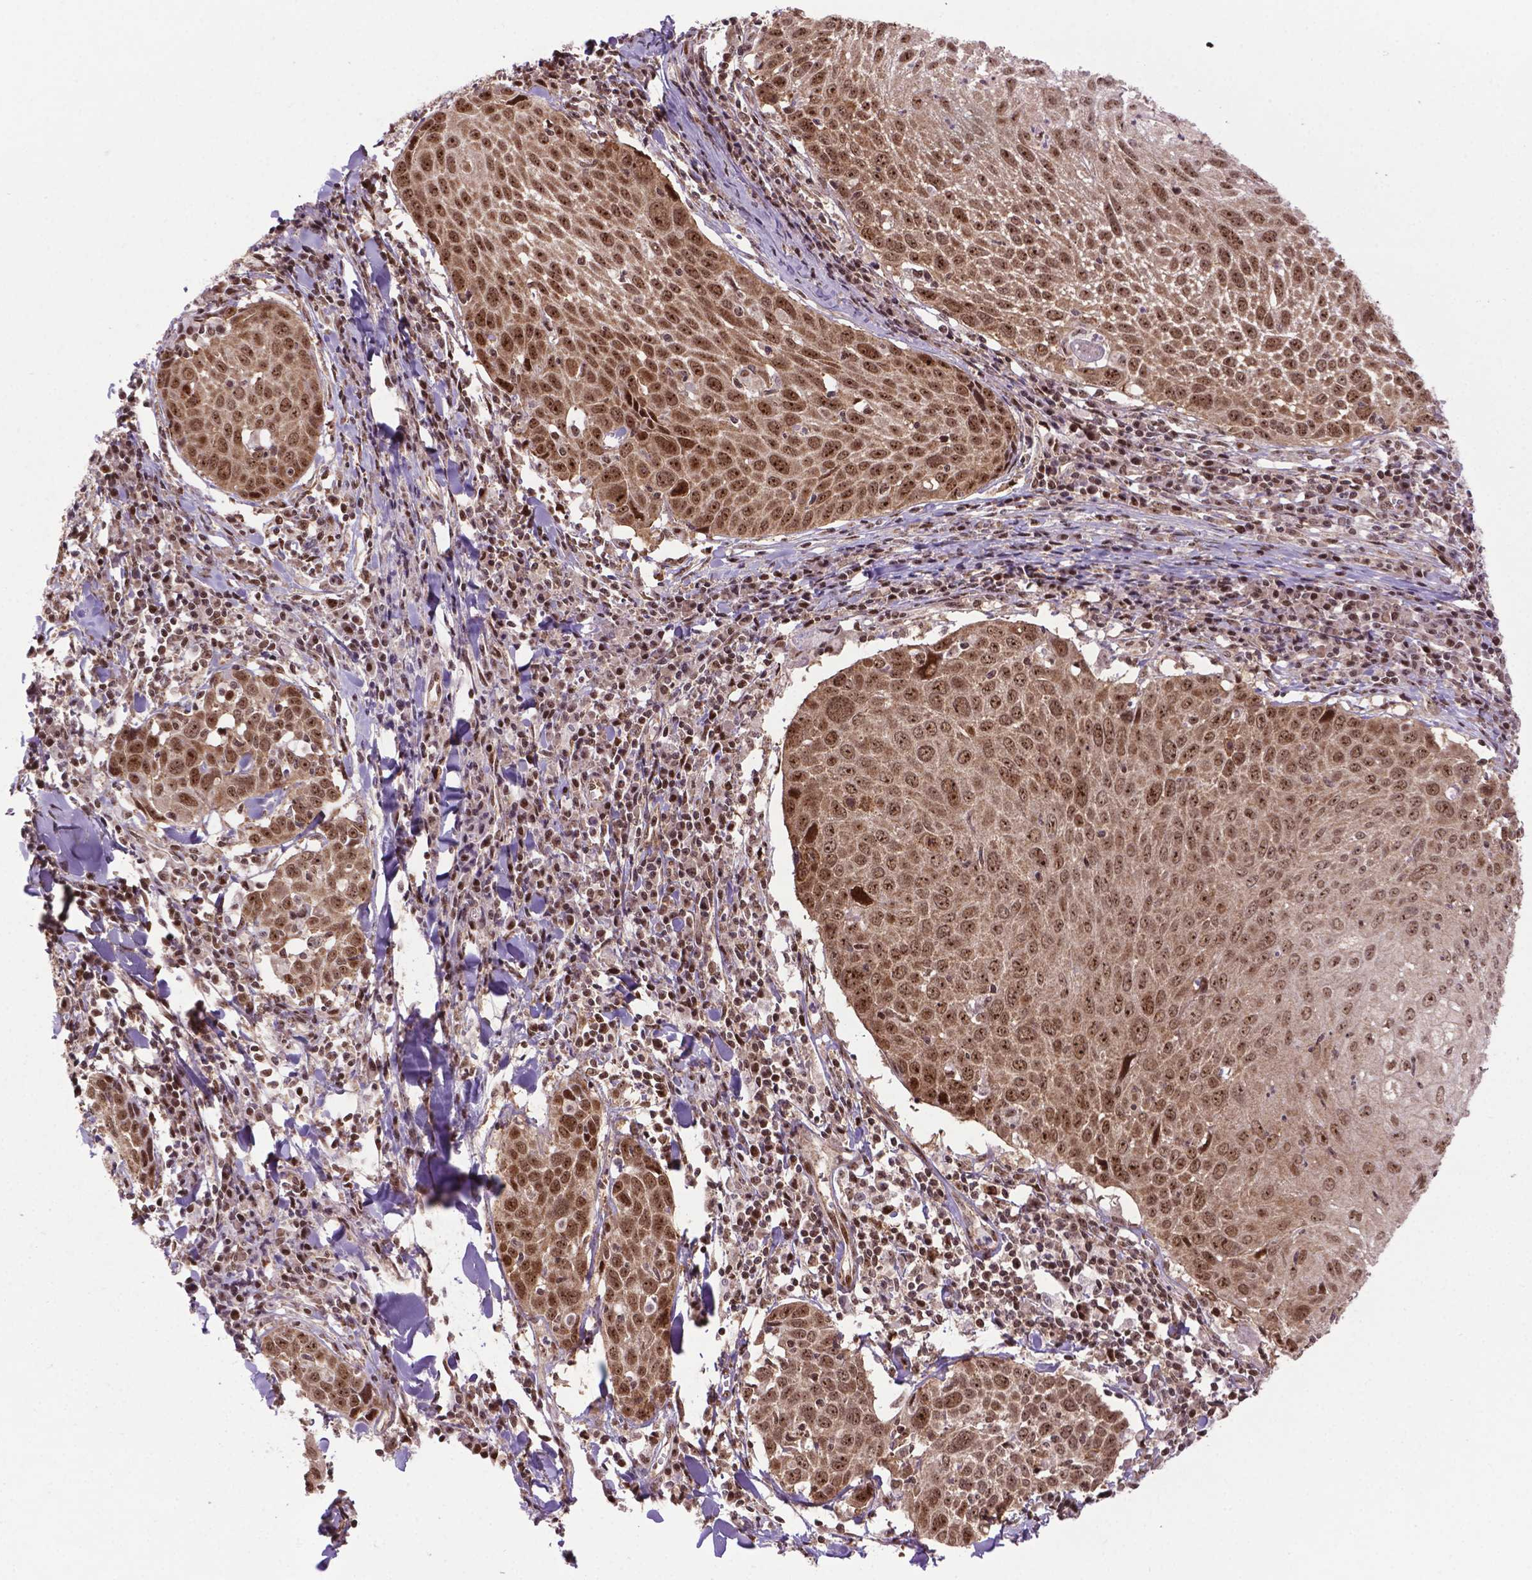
{"staining": {"intensity": "moderate", "quantity": ">75%", "location": "nuclear"}, "tissue": "lung cancer", "cell_type": "Tumor cells", "image_type": "cancer", "snomed": [{"axis": "morphology", "description": "Squamous cell carcinoma, NOS"}, {"axis": "topography", "description": "Lung"}], "caption": "This micrograph reveals immunohistochemistry (IHC) staining of human lung cancer (squamous cell carcinoma), with medium moderate nuclear positivity in approximately >75% of tumor cells.", "gene": "CSNK2A1", "patient": {"sex": "male", "age": 57}}